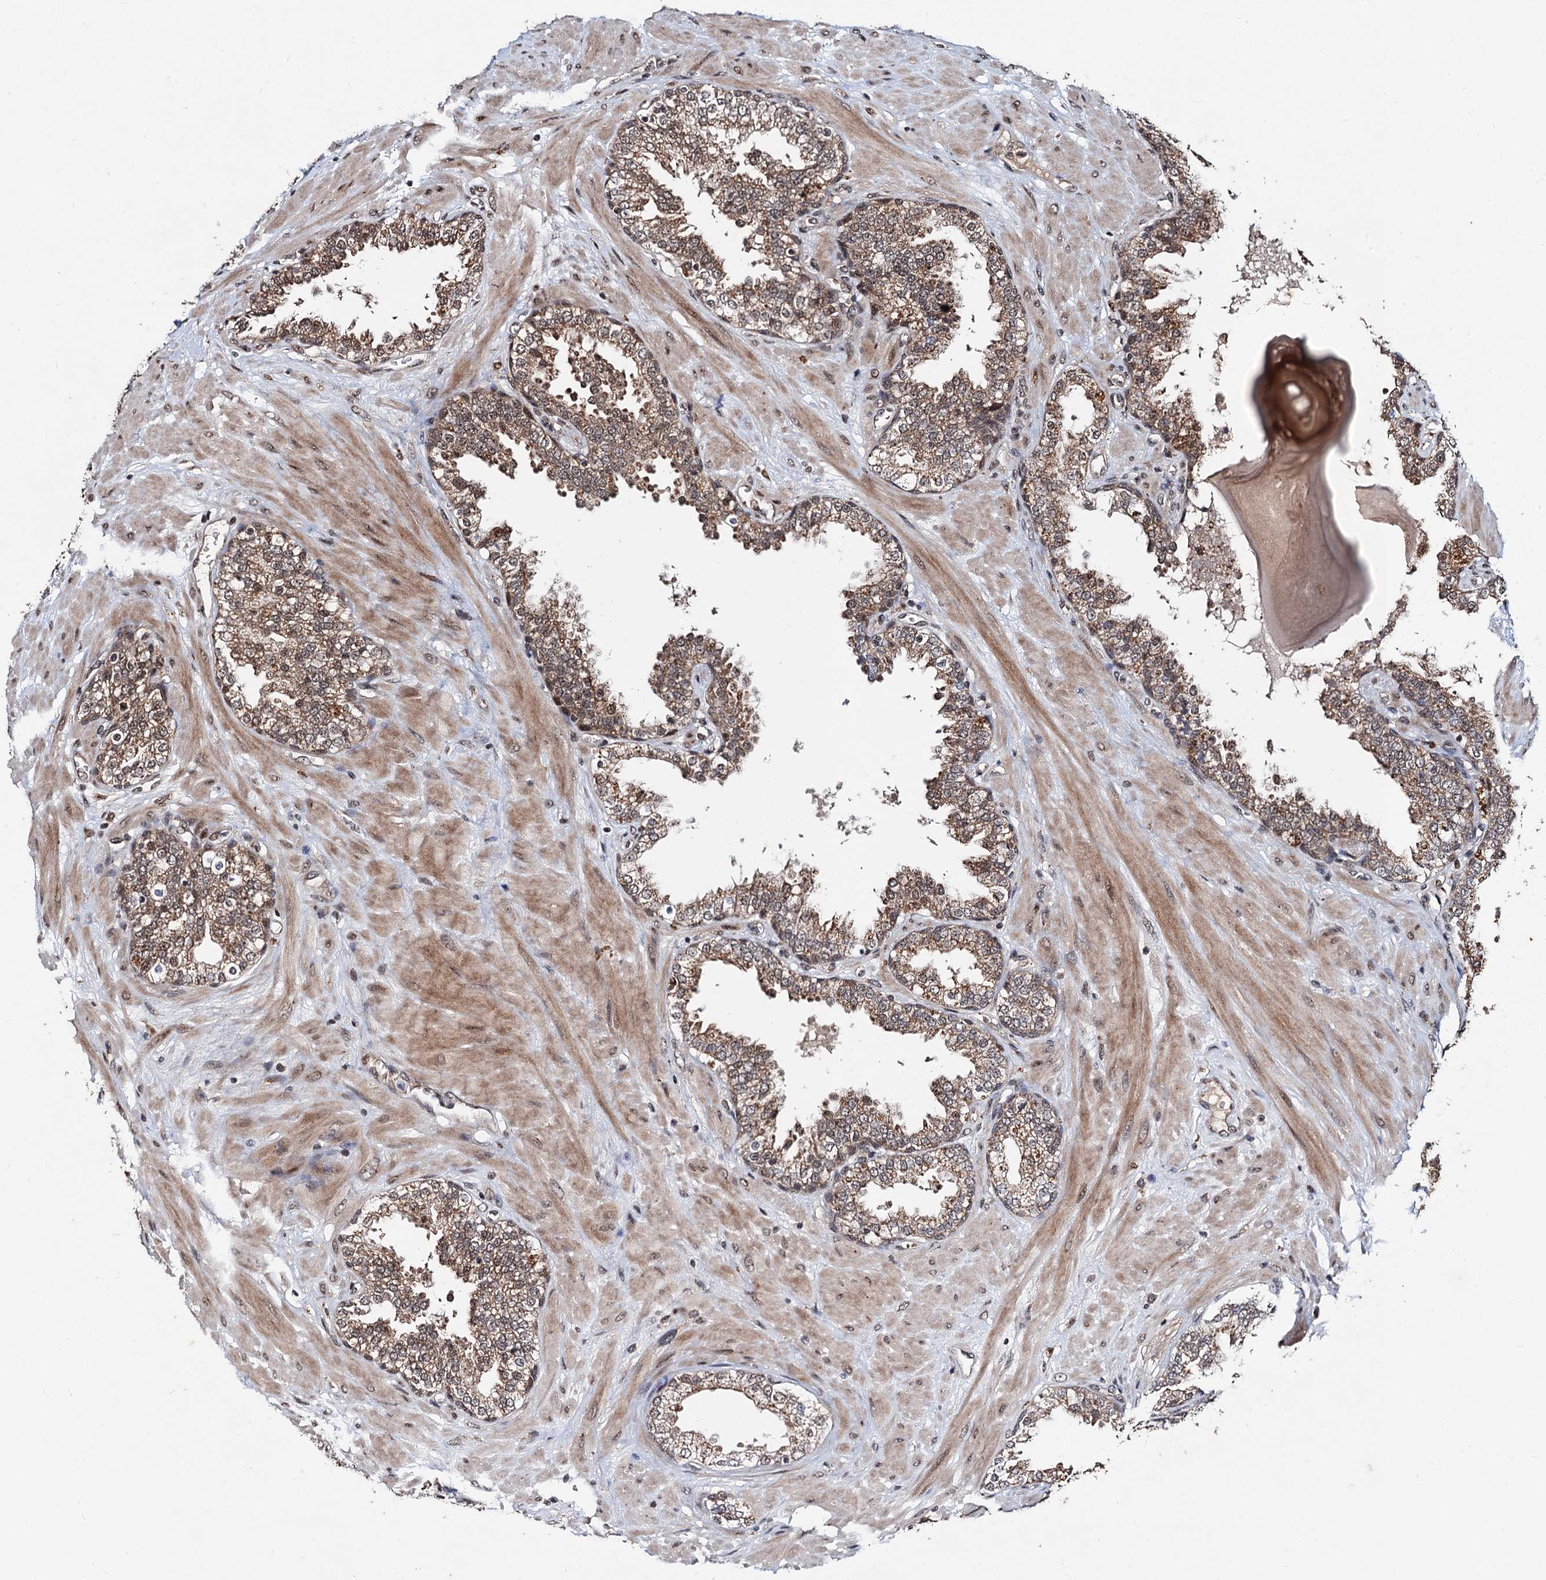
{"staining": {"intensity": "moderate", "quantity": "25%-75%", "location": "cytoplasmic/membranous"}, "tissue": "prostate", "cell_type": "Glandular cells", "image_type": "normal", "snomed": [{"axis": "morphology", "description": "Normal tissue, NOS"}, {"axis": "topography", "description": "Prostate"}], "caption": "Prostate stained for a protein shows moderate cytoplasmic/membranous positivity in glandular cells. The staining is performed using DAB brown chromogen to label protein expression. The nuclei are counter-stained blue using hematoxylin.", "gene": "REP15", "patient": {"sex": "male", "age": 51}}